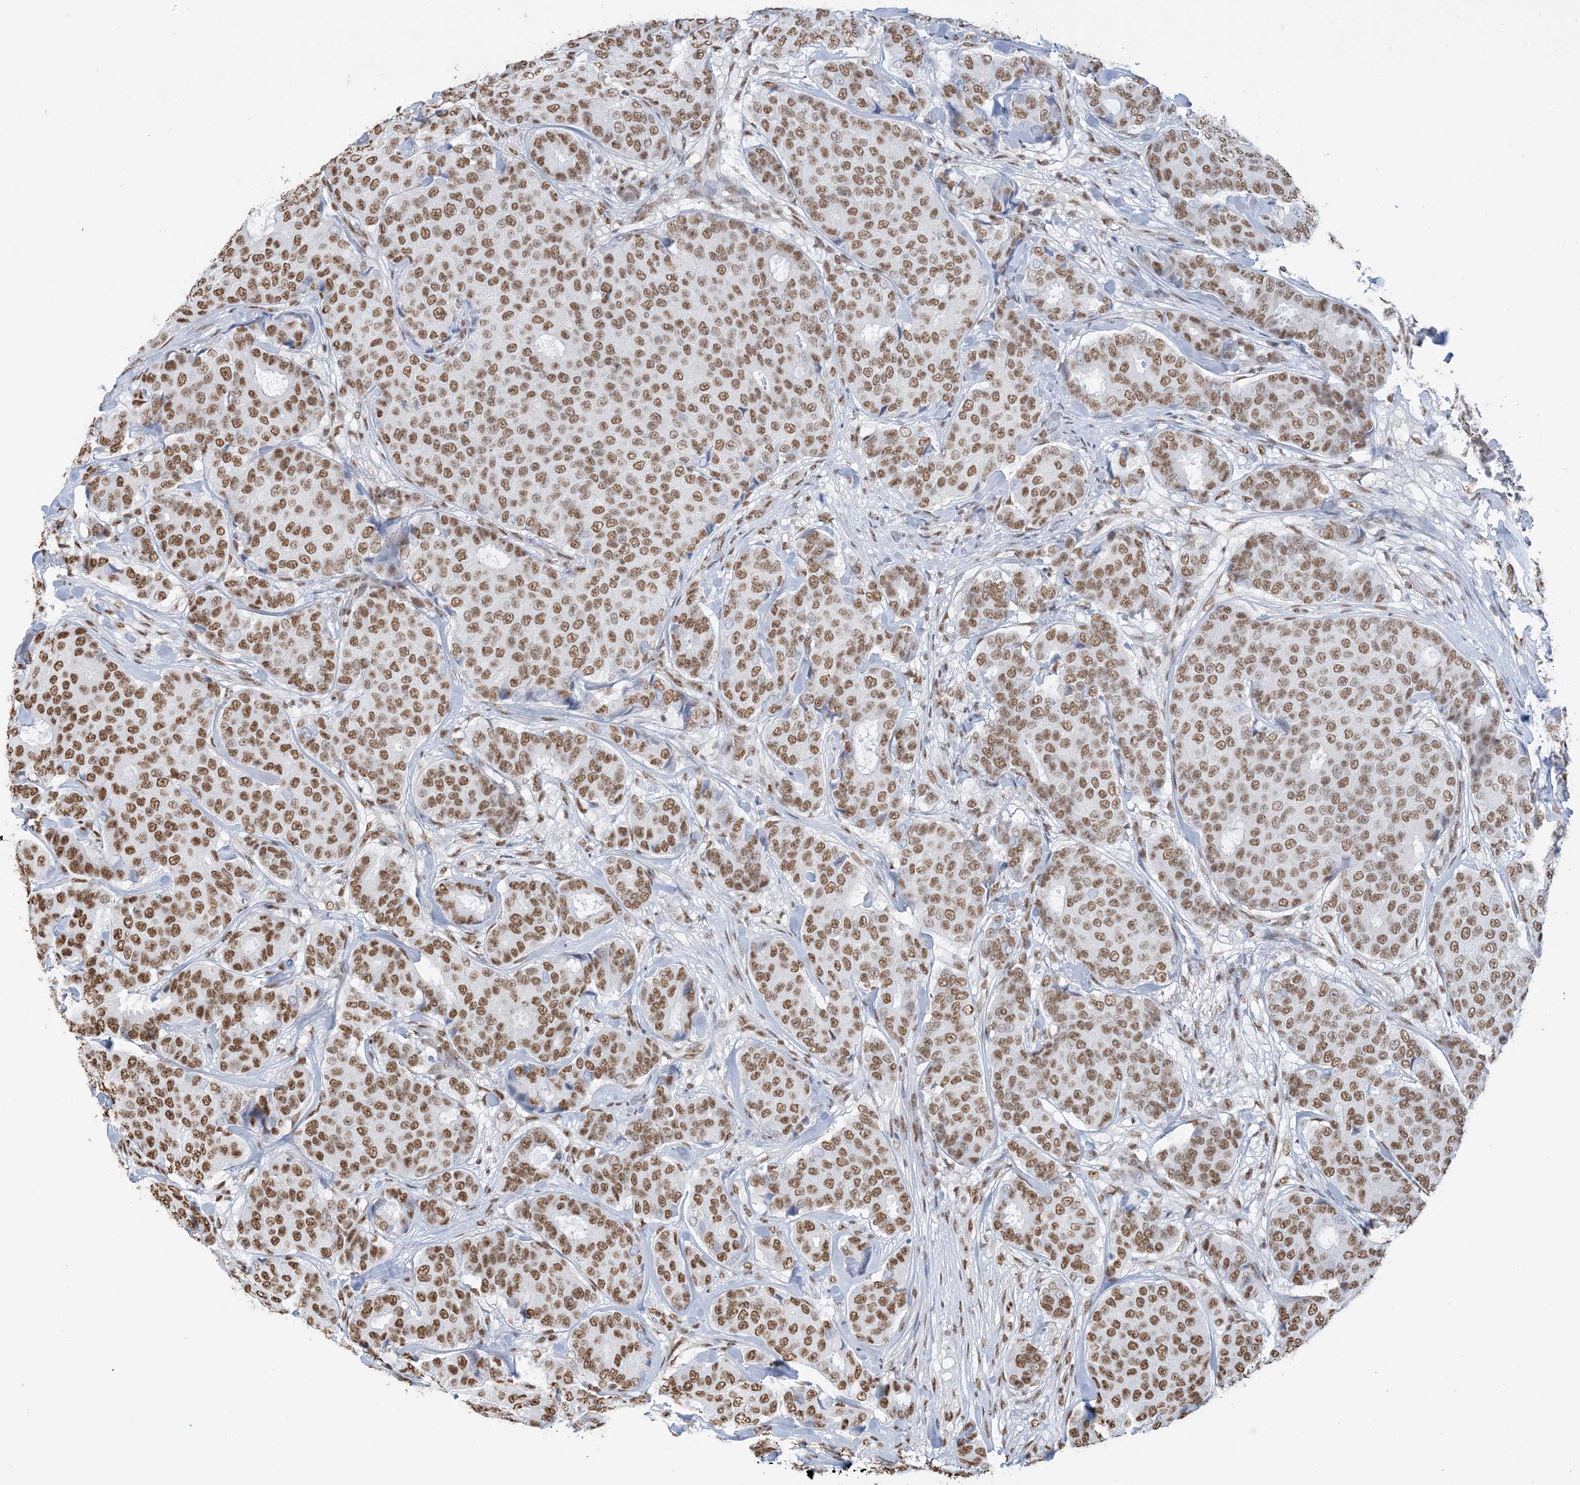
{"staining": {"intensity": "moderate", "quantity": ">75%", "location": "nuclear"}, "tissue": "breast cancer", "cell_type": "Tumor cells", "image_type": "cancer", "snomed": [{"axis": "morphology", "description": "Duct carcinoma"}, {"axis": "topography", "description": "Breast"}], "caption": "Protein expression by IHC demonstrates moderate nuclear staining in about >75% of tumor cells in breast cancer.", "gene": "ZNF792", "patient": {"sex": "female", "age": 75}}